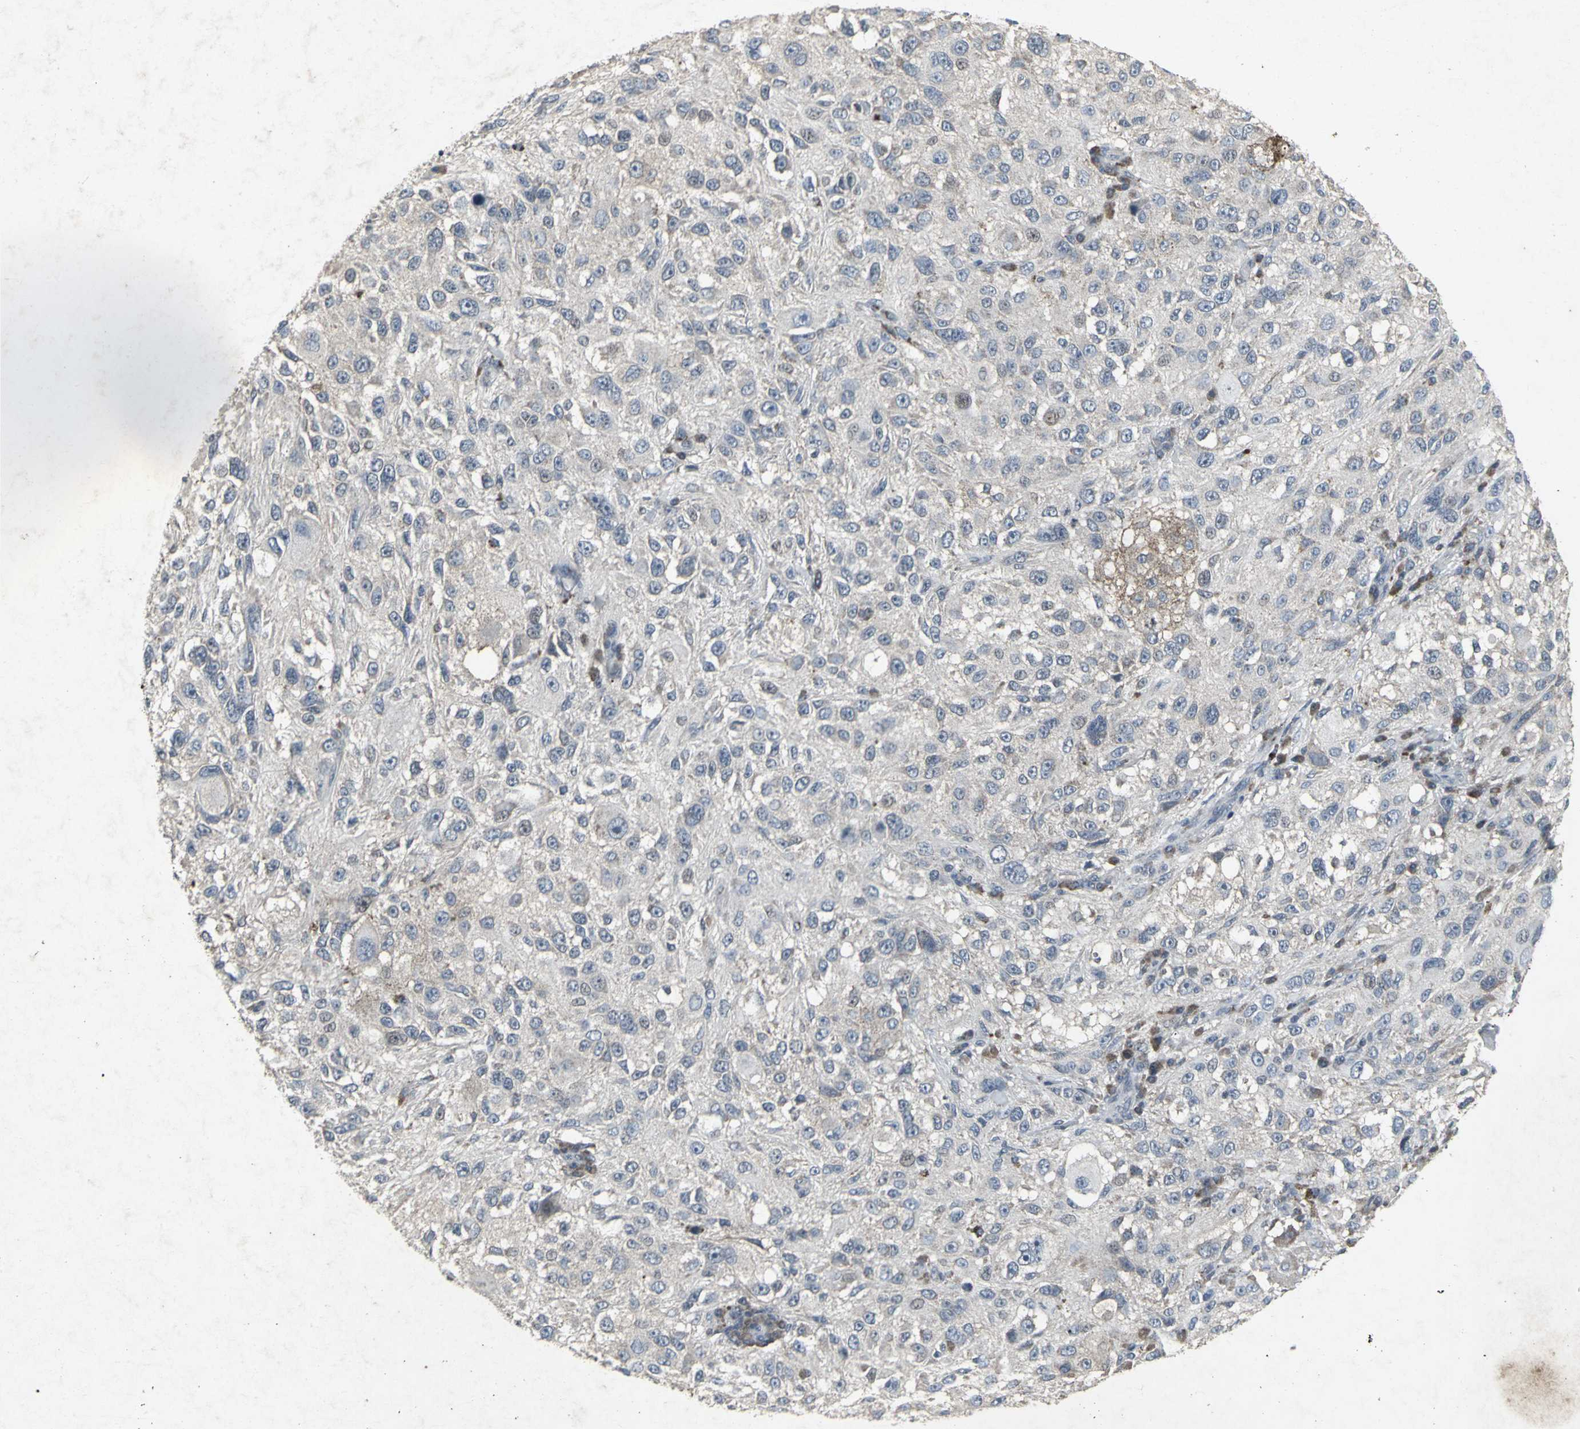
{"staining": {"intensity": "weak", "quantity": "<25%", "location": "cytoplasmic/membranous"}, "tissue": "melanoma", "cell_type": "Tumor cells", "image_type": "cancer", "snomed": [{"axis": "morphology", "description": "Necrosis, NOS"}, {"axis": "morphology", "description": "Malignant melanoma, NOS"}, {"axis": "topography", "description": "Skin"}], "caption": "An immunohistochemistry (IHC) image of malignant melanoma is shown. There is no staining in tumor cells of malignant melanoma.", "gene": "BMP4", "patient": {"sex": "female", "age": 87}}